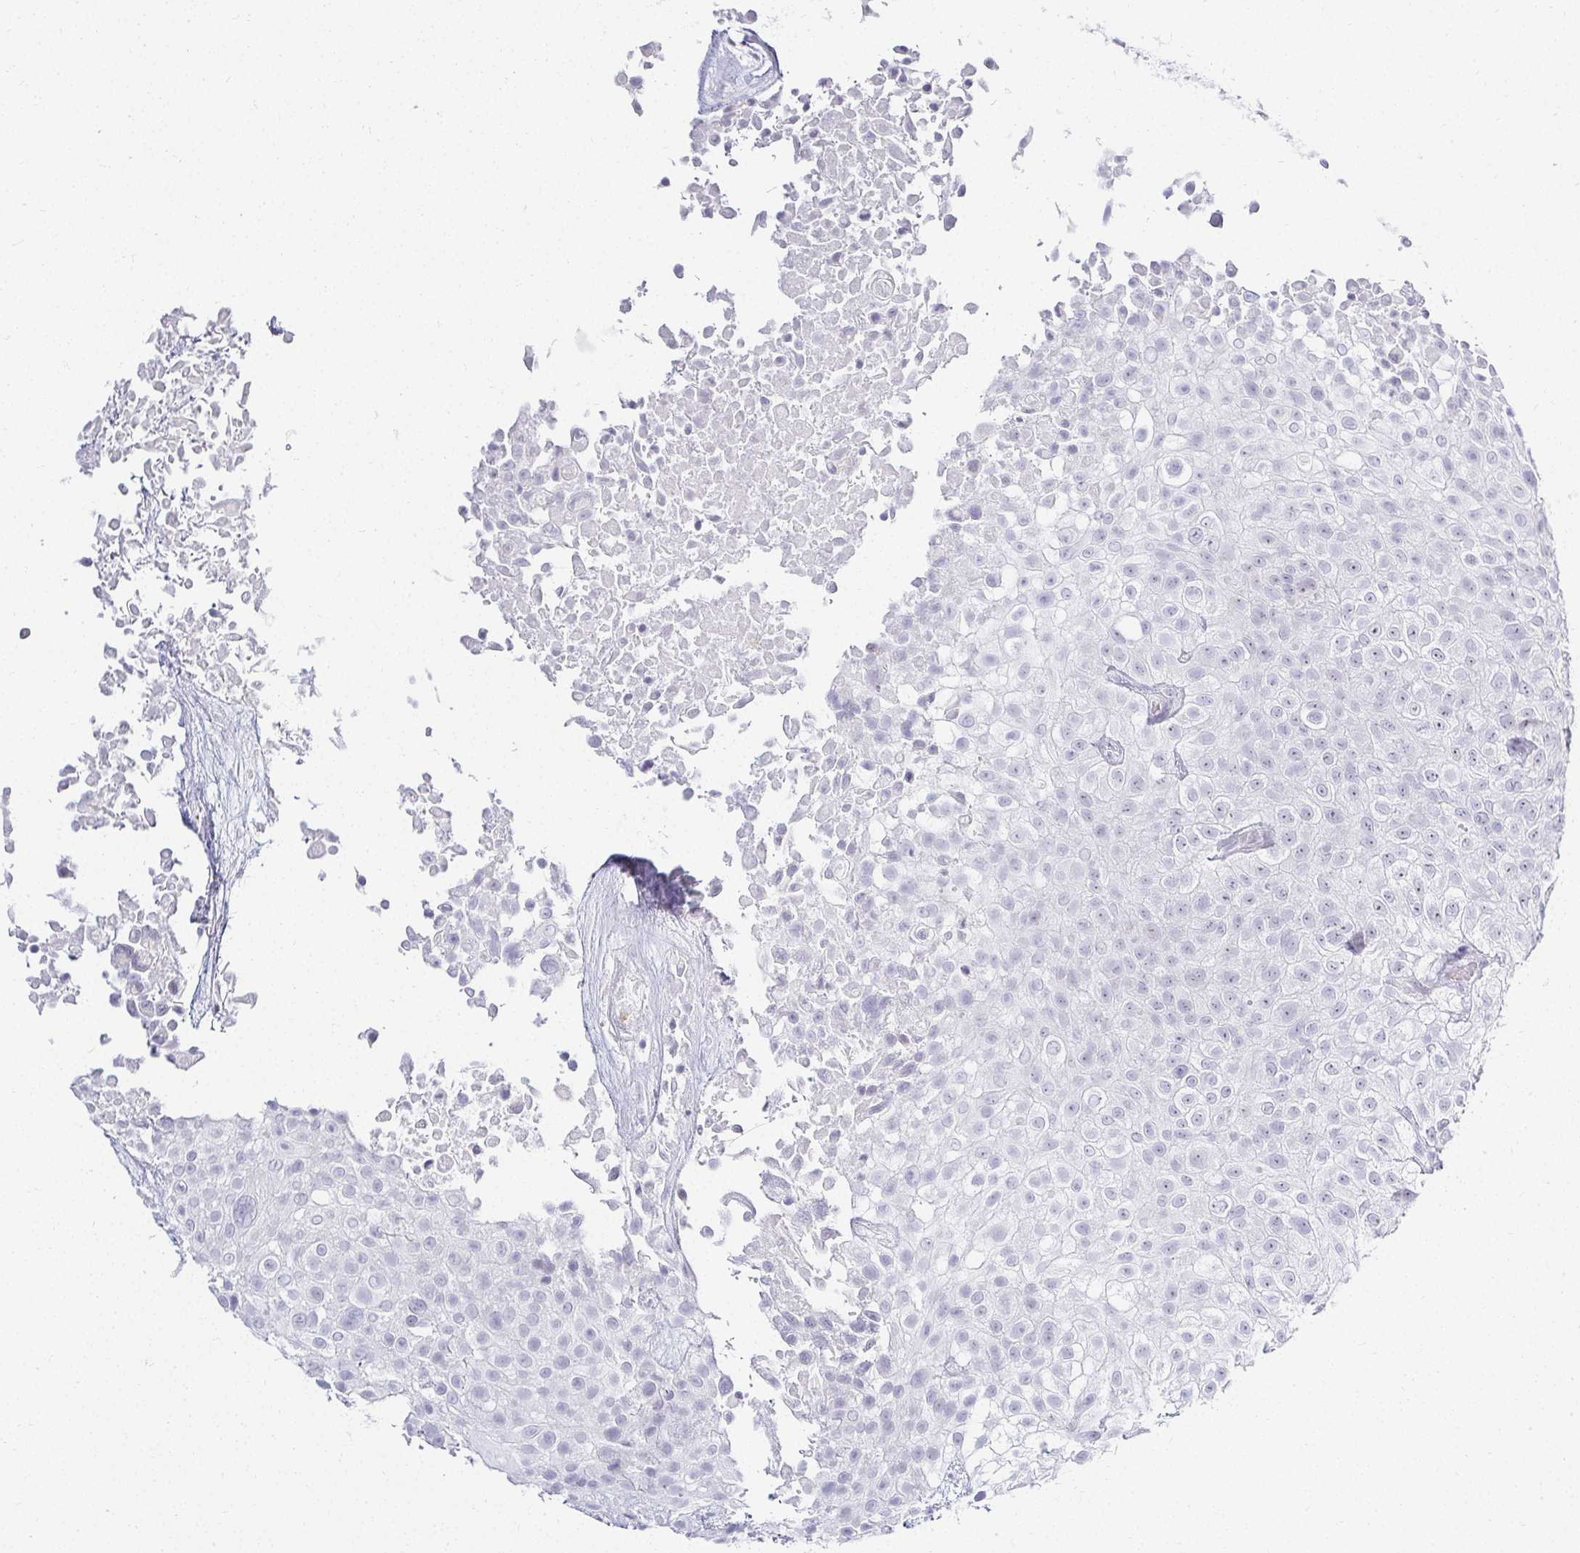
{"staining": {"intensity": "negative", "quantity": "none", "location": "none"}, "tissue": "urothelial cancer", "cell_type": "Tumor cells", "image_type": "cancer", "snomed": [{"axis": "morphology", "description": "Urothelial carcinoma, High grade"}, {"axis": "topography", "description": "Urinary bladder"}], "caption": "This is an IHC image of urothelial carcinoma (high-grade). There is no positivity in tumor cells.", "gene": "ACAN", "patient": {"sex": "male", "age": 56}}